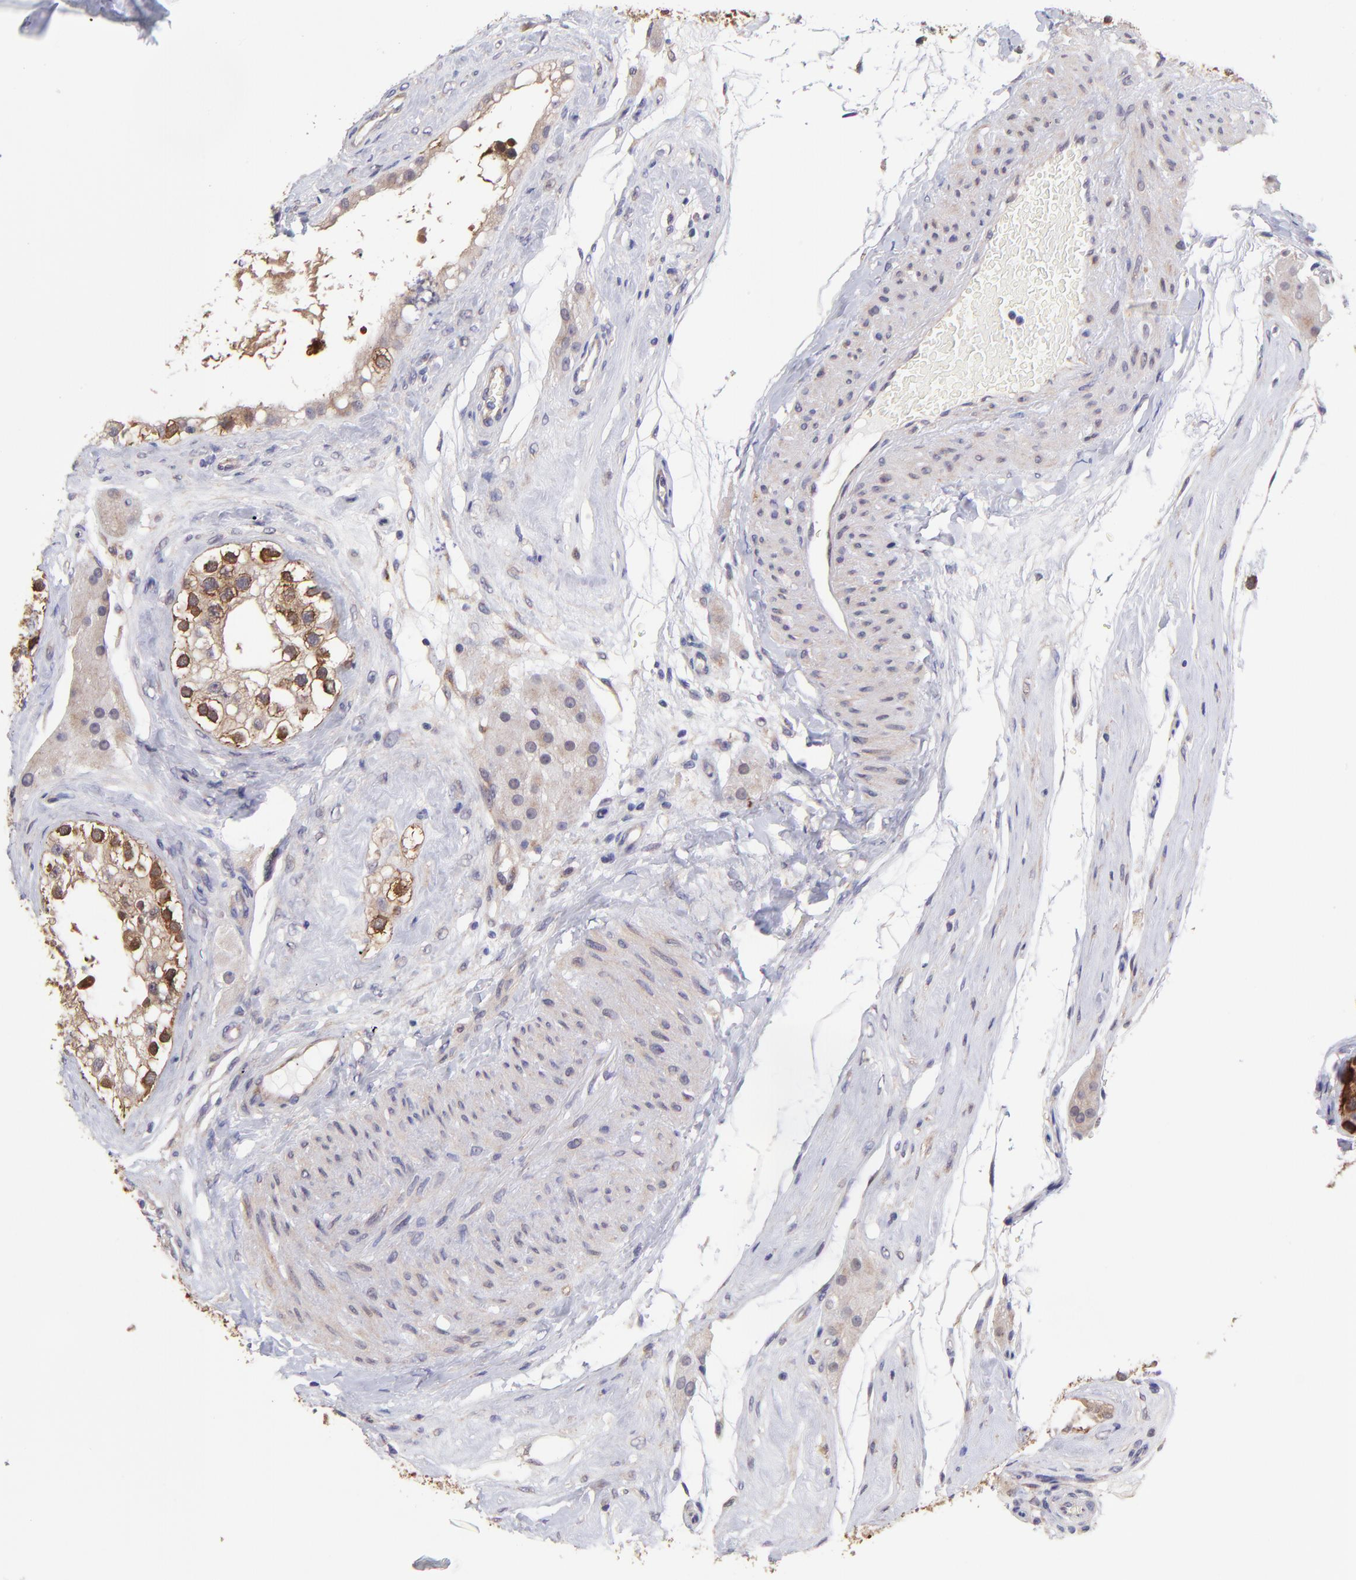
{"staining": {"intensity": "strong", "quantity": "25%-75%", "location": "cytoplasmic/membranous,nuclear"}, "tissue": "testis", "cell_type": "Cells in seminiferous ducts", "image_type": "normal", "snomed": [{"axis": "morphology", "description": "Normal tissue, NOS"}, {"axis": "topography", "description": "Testis"}], "caption": "The photomicrograph shows a brown stain indicating the presence of a protein in the cytoplasmic/membranous,nuclear of cells in seminiferous ducts in testis.", "gene": "NSF", "patient": {"sex": "male", "age": 68}}